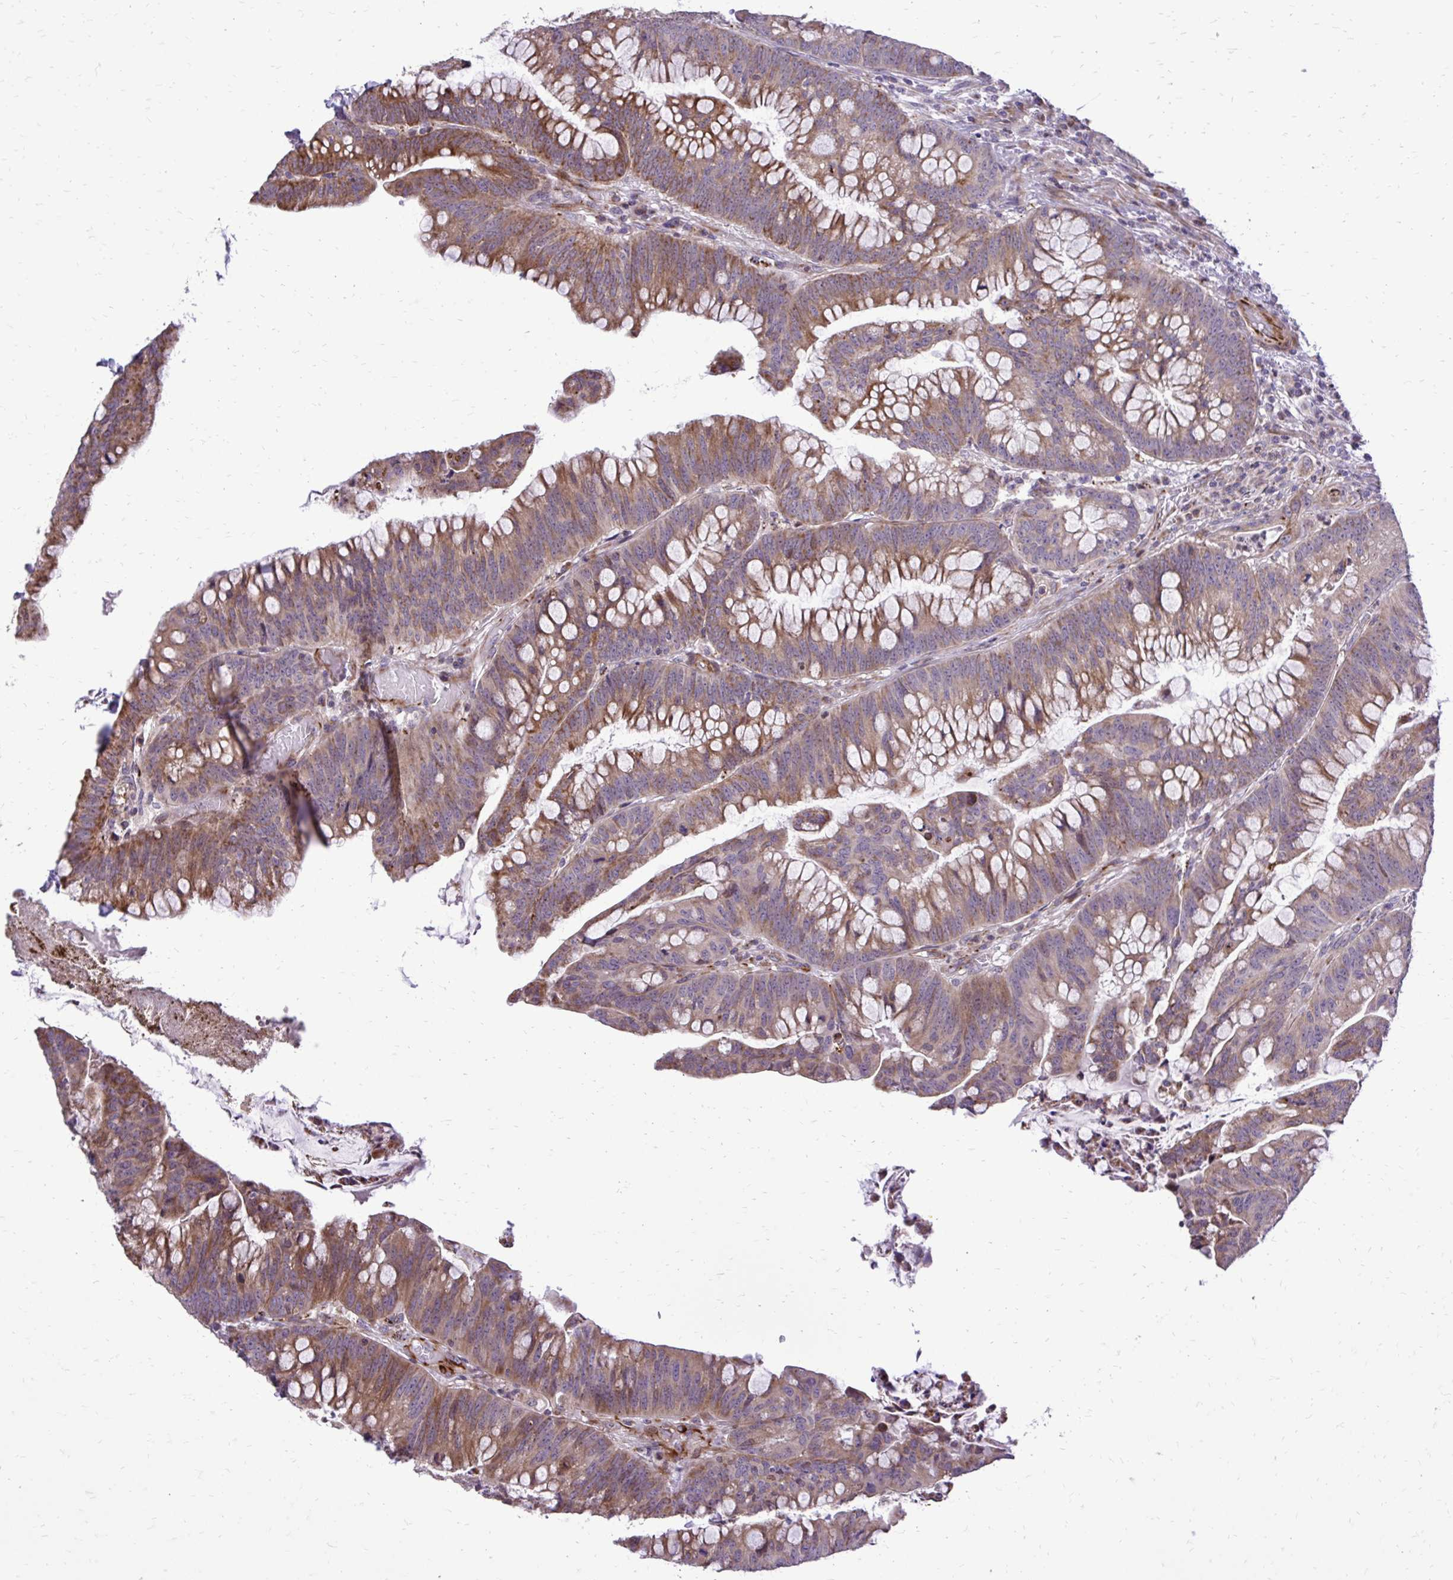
{"staining": {"intensity": "moderate", "quantity": ">75%", "location": "cytoplasmic/membranous"}, "tissue": "colorectal cancer", "cell_type": "Tumor cells", "image_type": "cancer", "snomed": [{"axis": "morphology", "description": "Adenocarcinoma, NOS"}, {"axis": "topography", "description": "Colon"}], "caption": "High-magnification brightfield microscopy of colorectal cancer stained with DAB (3,3'-diaminobenzidine) (brown) and counterstained with hematoxylin (blue). tumor cells exhibit moderate cytoplasmic/membranous staining is seen in approximately>75% of cells.", "gene": "ABCC3", "patient": {"sex": "male", "age": 62}}